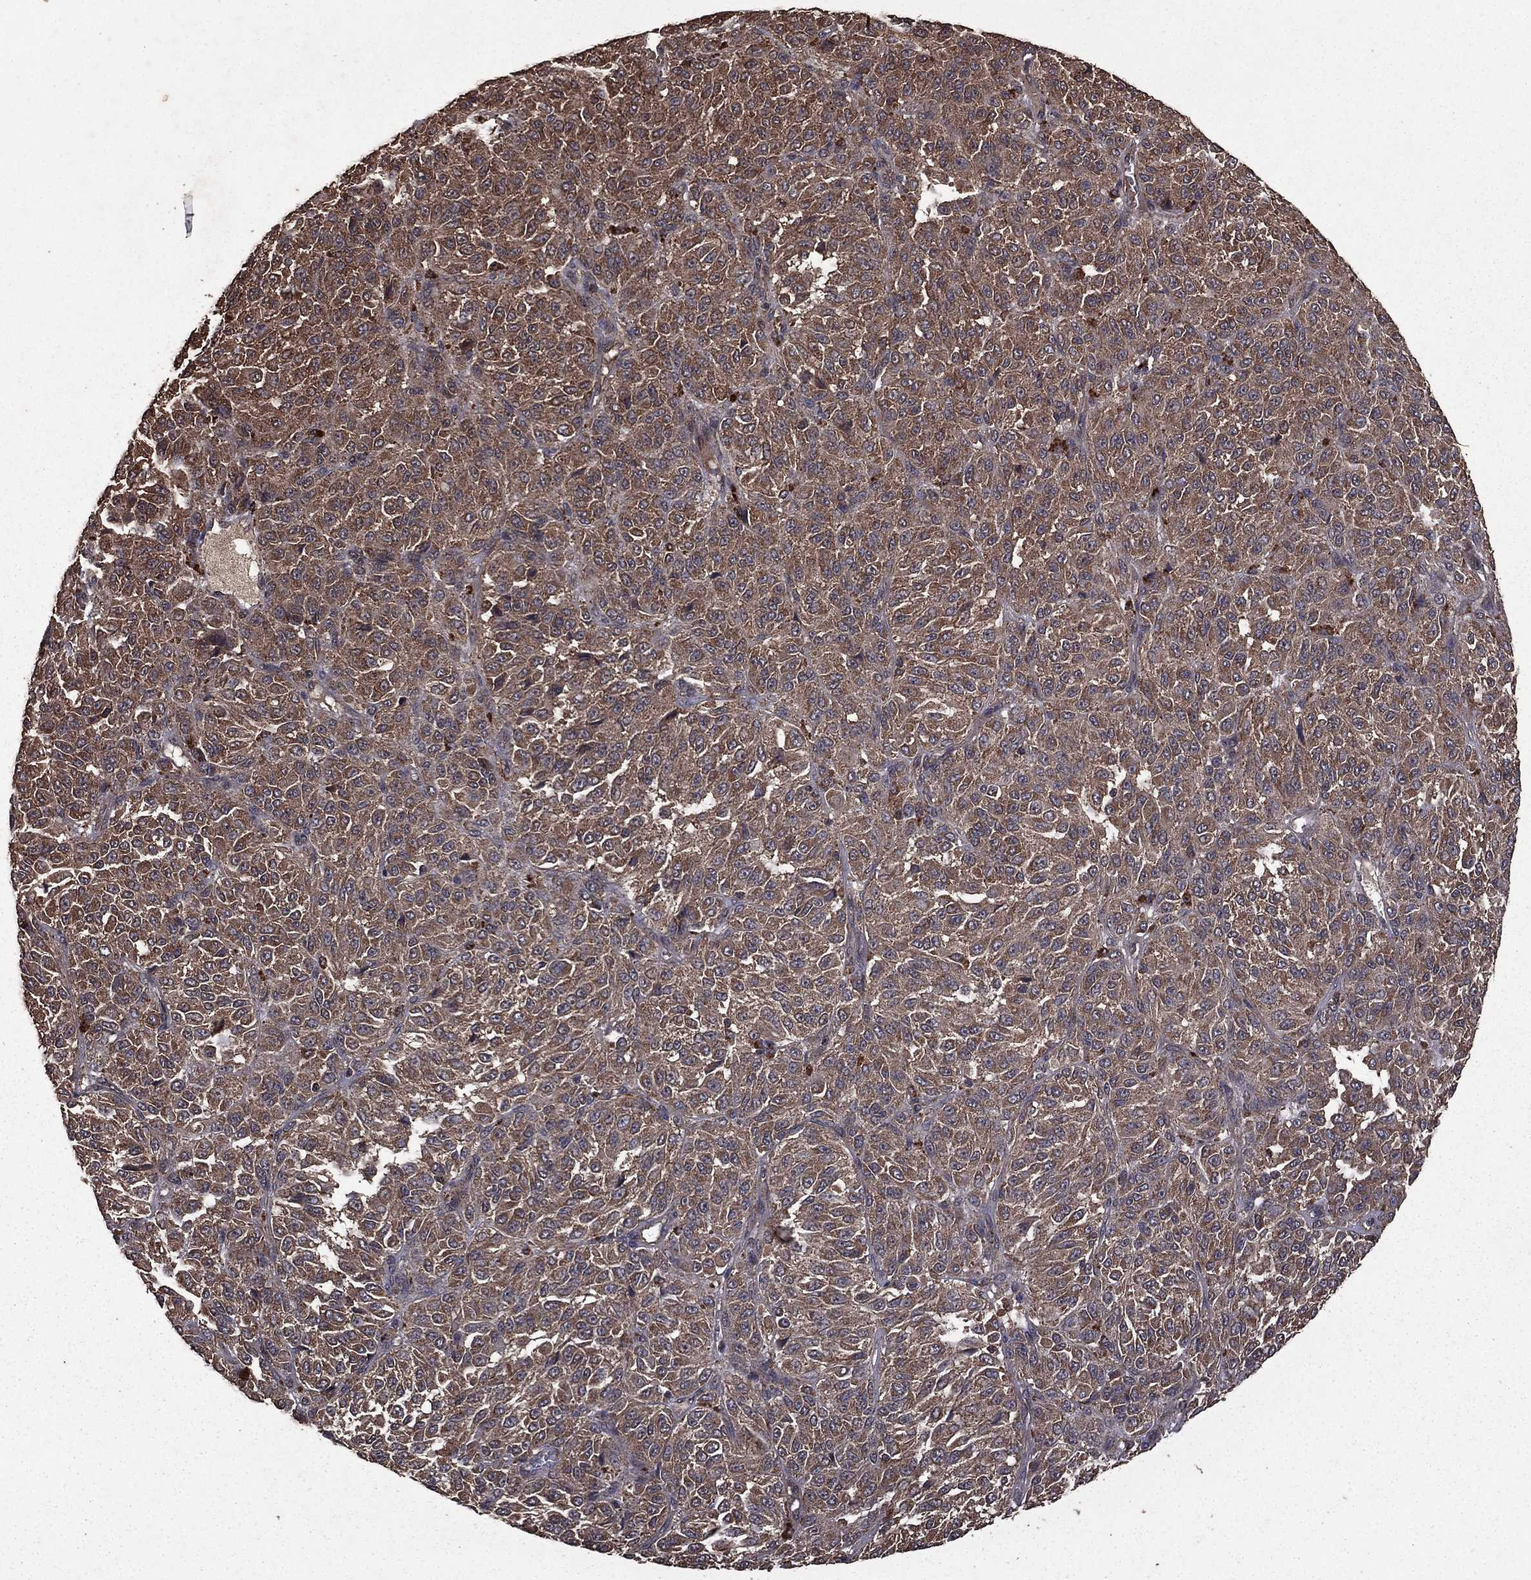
{"staining": {"intensity": "weak", "quantity": ">75%", "location": "cytoplasmic/membranous"}, "tissue": "melanoma", "cell_type": "Tumor cells", "image_type": "cancer", "snomed": [{"axis": "morphology", "description": "Malignant melanoma, Metastatic site"}, {"axis": "topography", "description": "Brain"}], "caption": "Human melanoma stained with a protein marker displays weak staining in tumor cells.", "gene": "BIRC6", "patient": {"sex": "female", "age": 56}}